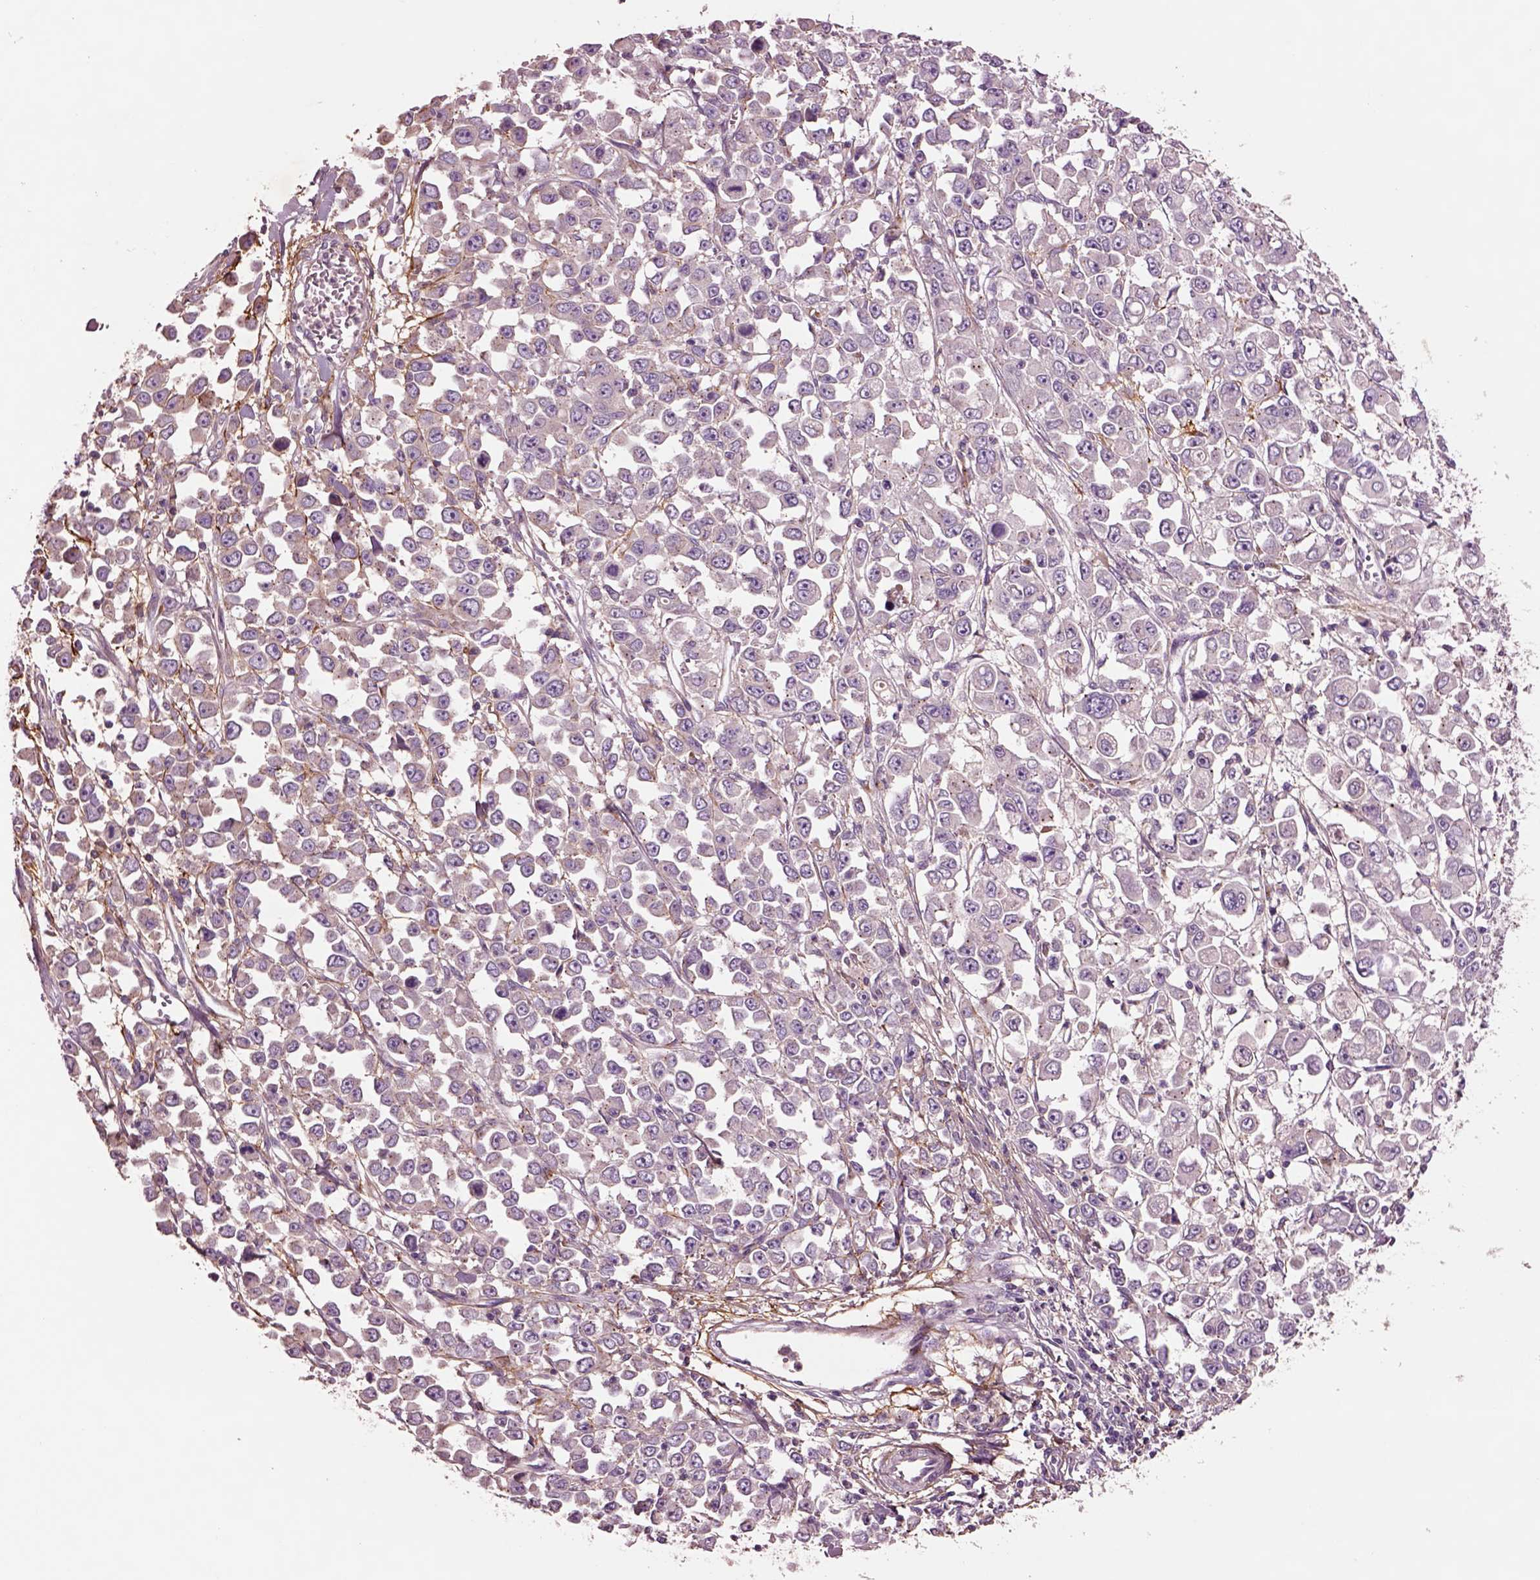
{"staining": {"intensity": "negative", "quantity": "none", "location": "none"}, "tissue": "stomach cancer", "cell_type": "Tumor cells", "image_type": "cancer", "snomed": [{"axis": "morphology", "description": "Adenocarcinoma, NOS"}, {"axis": "topography", "description": "Stomach, upper"}], "caption": "This micrograph is of stomach cancer stained with immunohistochemistry to label a protein in brown with the nuclei are counter-stained blue. There is no positivity in tumor cells.", "gene": "SEC23A", "patient": {"sex": "male", "age": 70}}